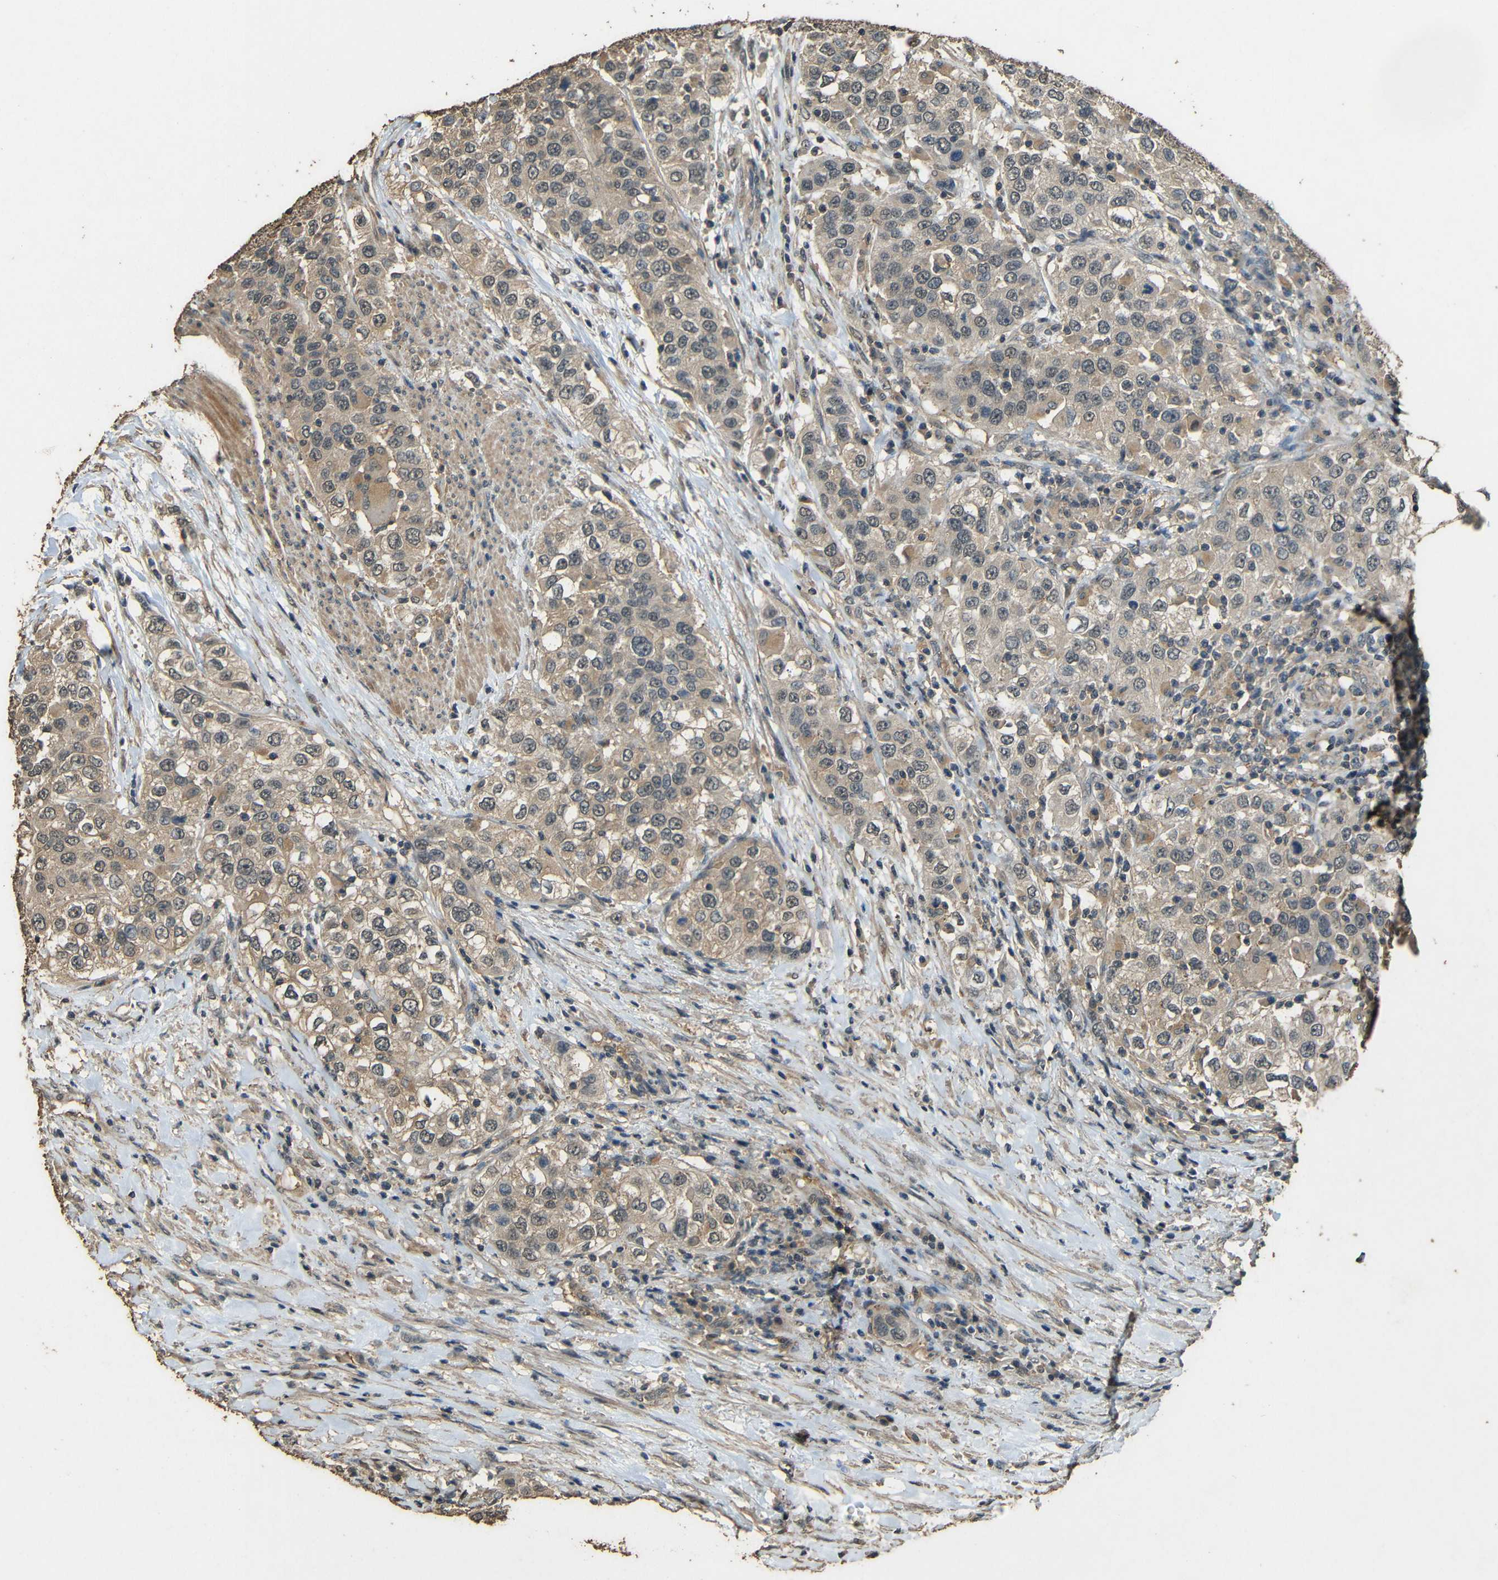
{"staining": {"intensity": "weak", "quantity": ">75%", "location": "cytoplasmic/membranous"}, "tissue": "urothelial cancer", "cell_type": "Tumor cells", "image_type": "cancer", "snomed": [{"axis": "morphology", "description": "Urothelial carcinoma, High grade"}, {"axis": "topography", "description": "Urinary bladder"}], "caption": "High-magnification brightfield microscopy of urothelial cancer stained with DAB (3,3'-diaminobenzidine) (brown) and counterstained with hematoxylin (blue). tumor cells exhibit weak cytoplasmic/membranous staining is present in about>75% of cells. Nuclei are stained in blue.", "gene": "PDE5A", "patient": {"sex": "female", "age": 80}}